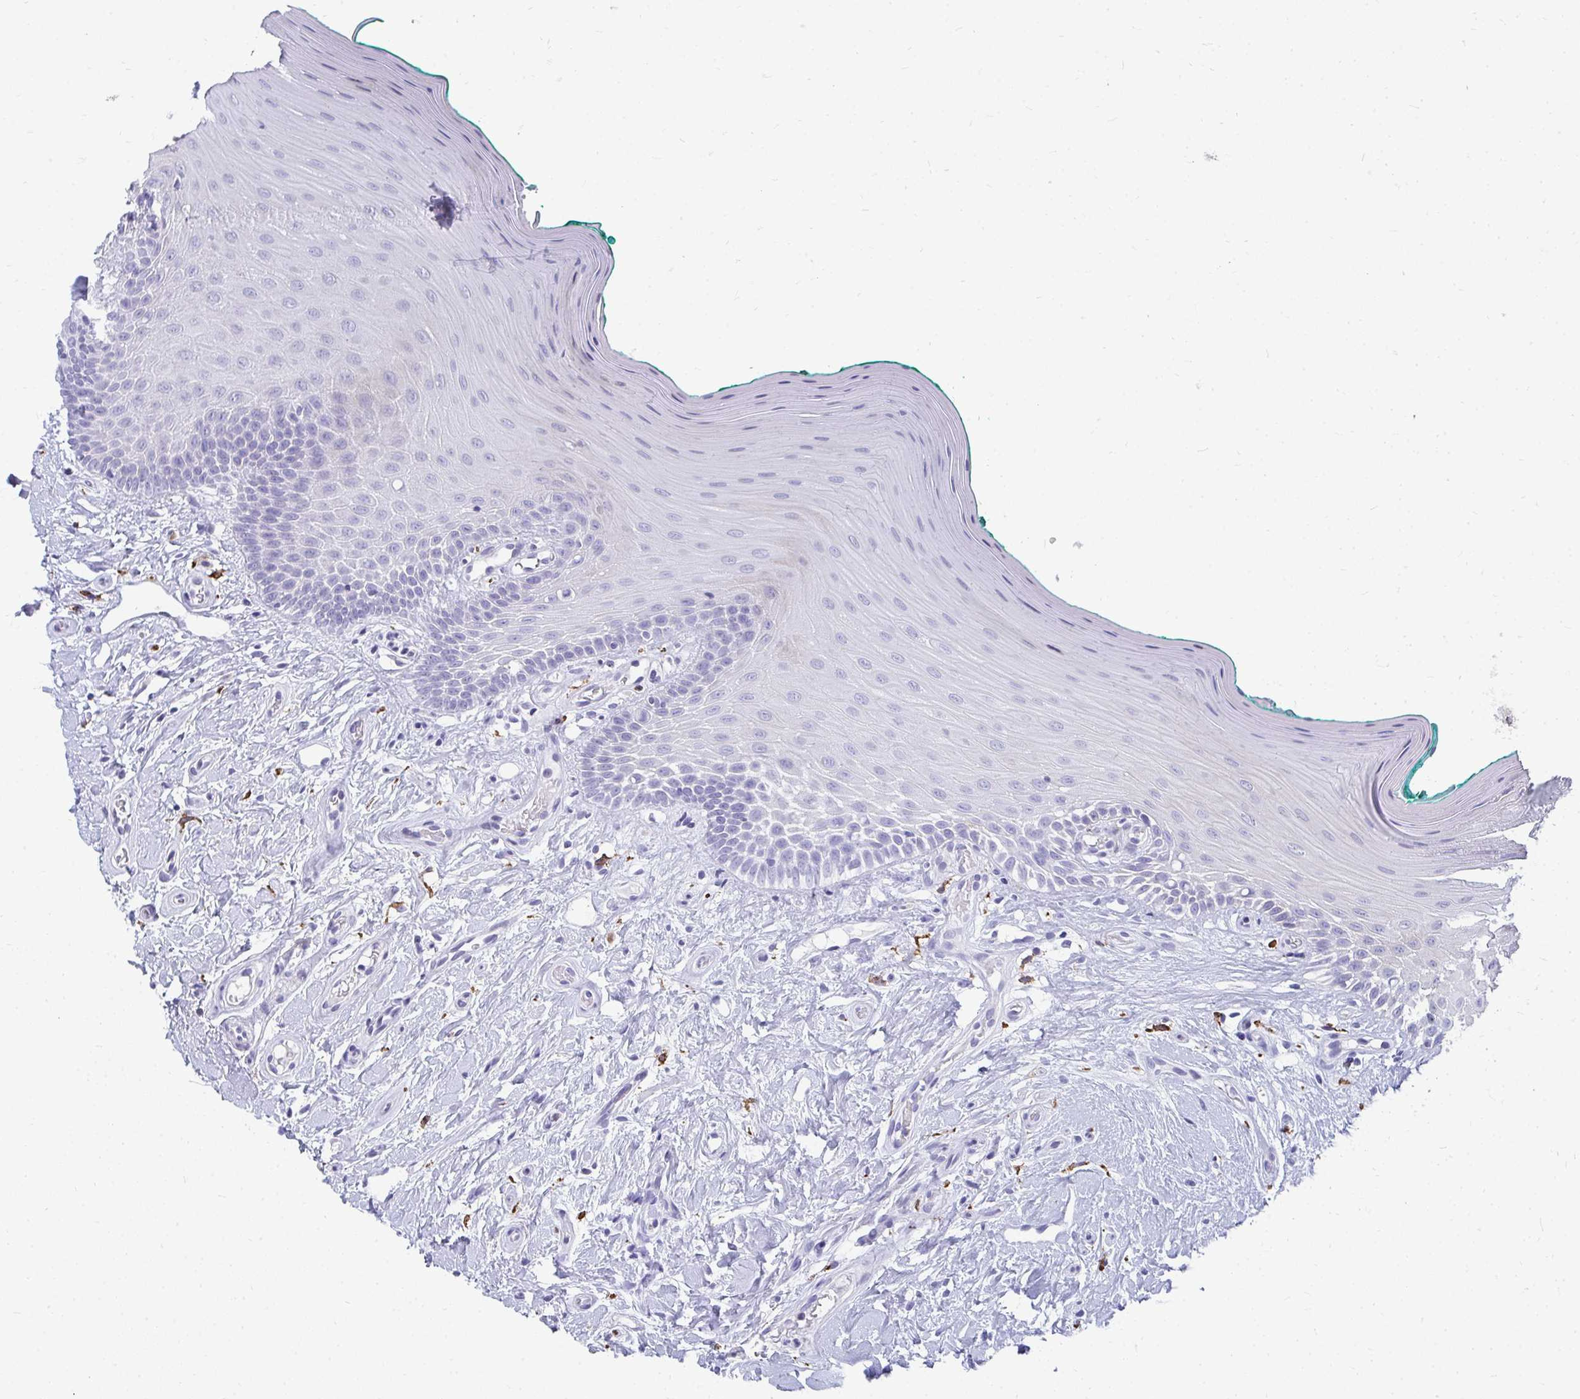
{"staining": {"intensity": "negative", "quantity": "none", "location": "none"}, "tissue": "oral mucosa", "cell_type": "Squamous epithelial cells", "image_type": "normal", "snomed": [{"axis": "morphology", "description": "Normal tissue, NOS"}, {"axis": "topography", "description": "Oral tissue"}], "caption": "A high-resolution micrograph shows IHC staining of unremarkable oral mucosa, which shows no significant expression in squamous epithelial cells.", "gene": "CD163", "patient": {"sex": "female", "age": 40}}